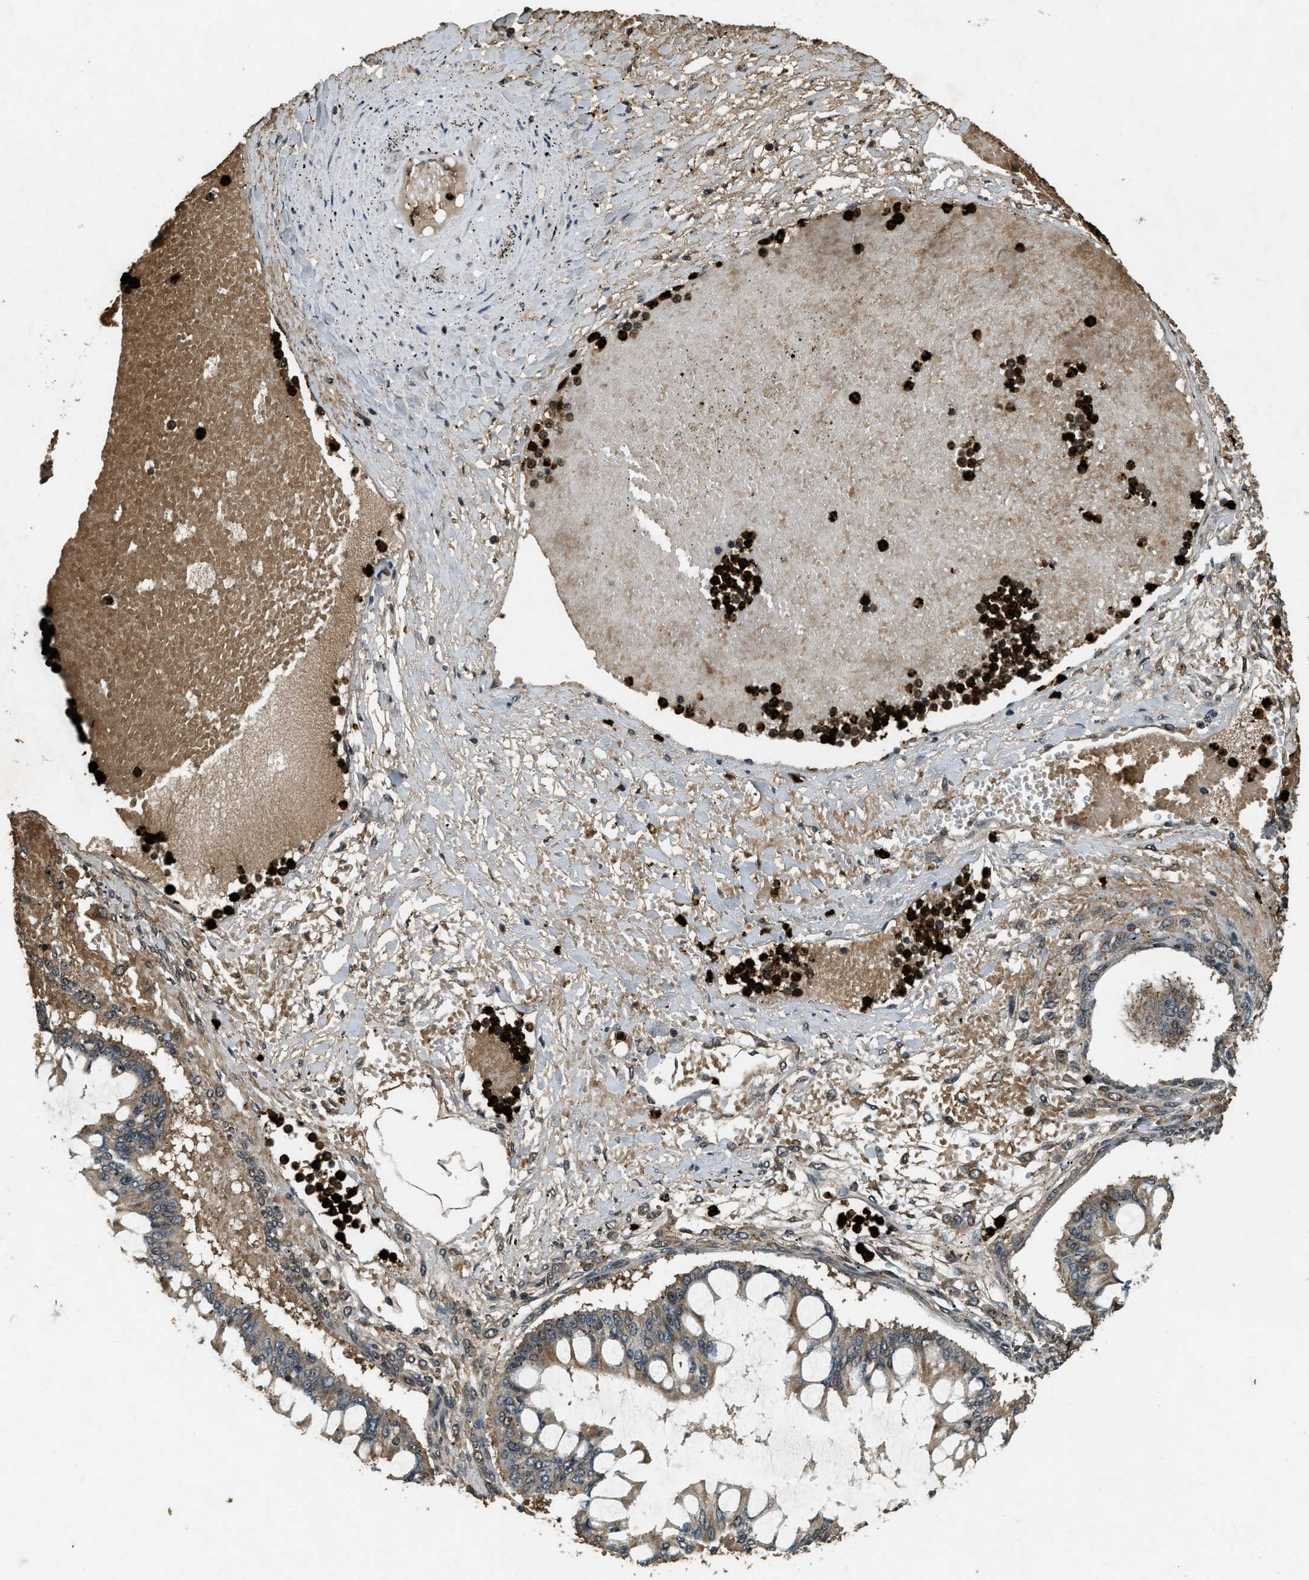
{"staining": {"intensity": "weak", "quantity": ">75%", "location": "cytoplasmic/membranous"}, "tissue": "ovarian cancer", "cell_type": "Tumor cells", "image_type": "cancer", "snomed": [{"axis": "morphology", "description": "Cystadenocarcinoma, mucinous, NOS"}, {"axis": "topography", "description": "Ovary"}], "caption": "Immunohistochemical staining of human mucinous cystadenocarcinoma (ovarian) reveals low levels of weak cytoplasmic/membranous protein expression in about >75% of tumor cells. The protein is stained brown, and the nuclei are stained in blue (DAB (3,3'-diaminobenzidine) IHC with brightfield microscopy, high magnification).", "gene": "RNF141", "patient": {"sex": "female", "age": 73}}